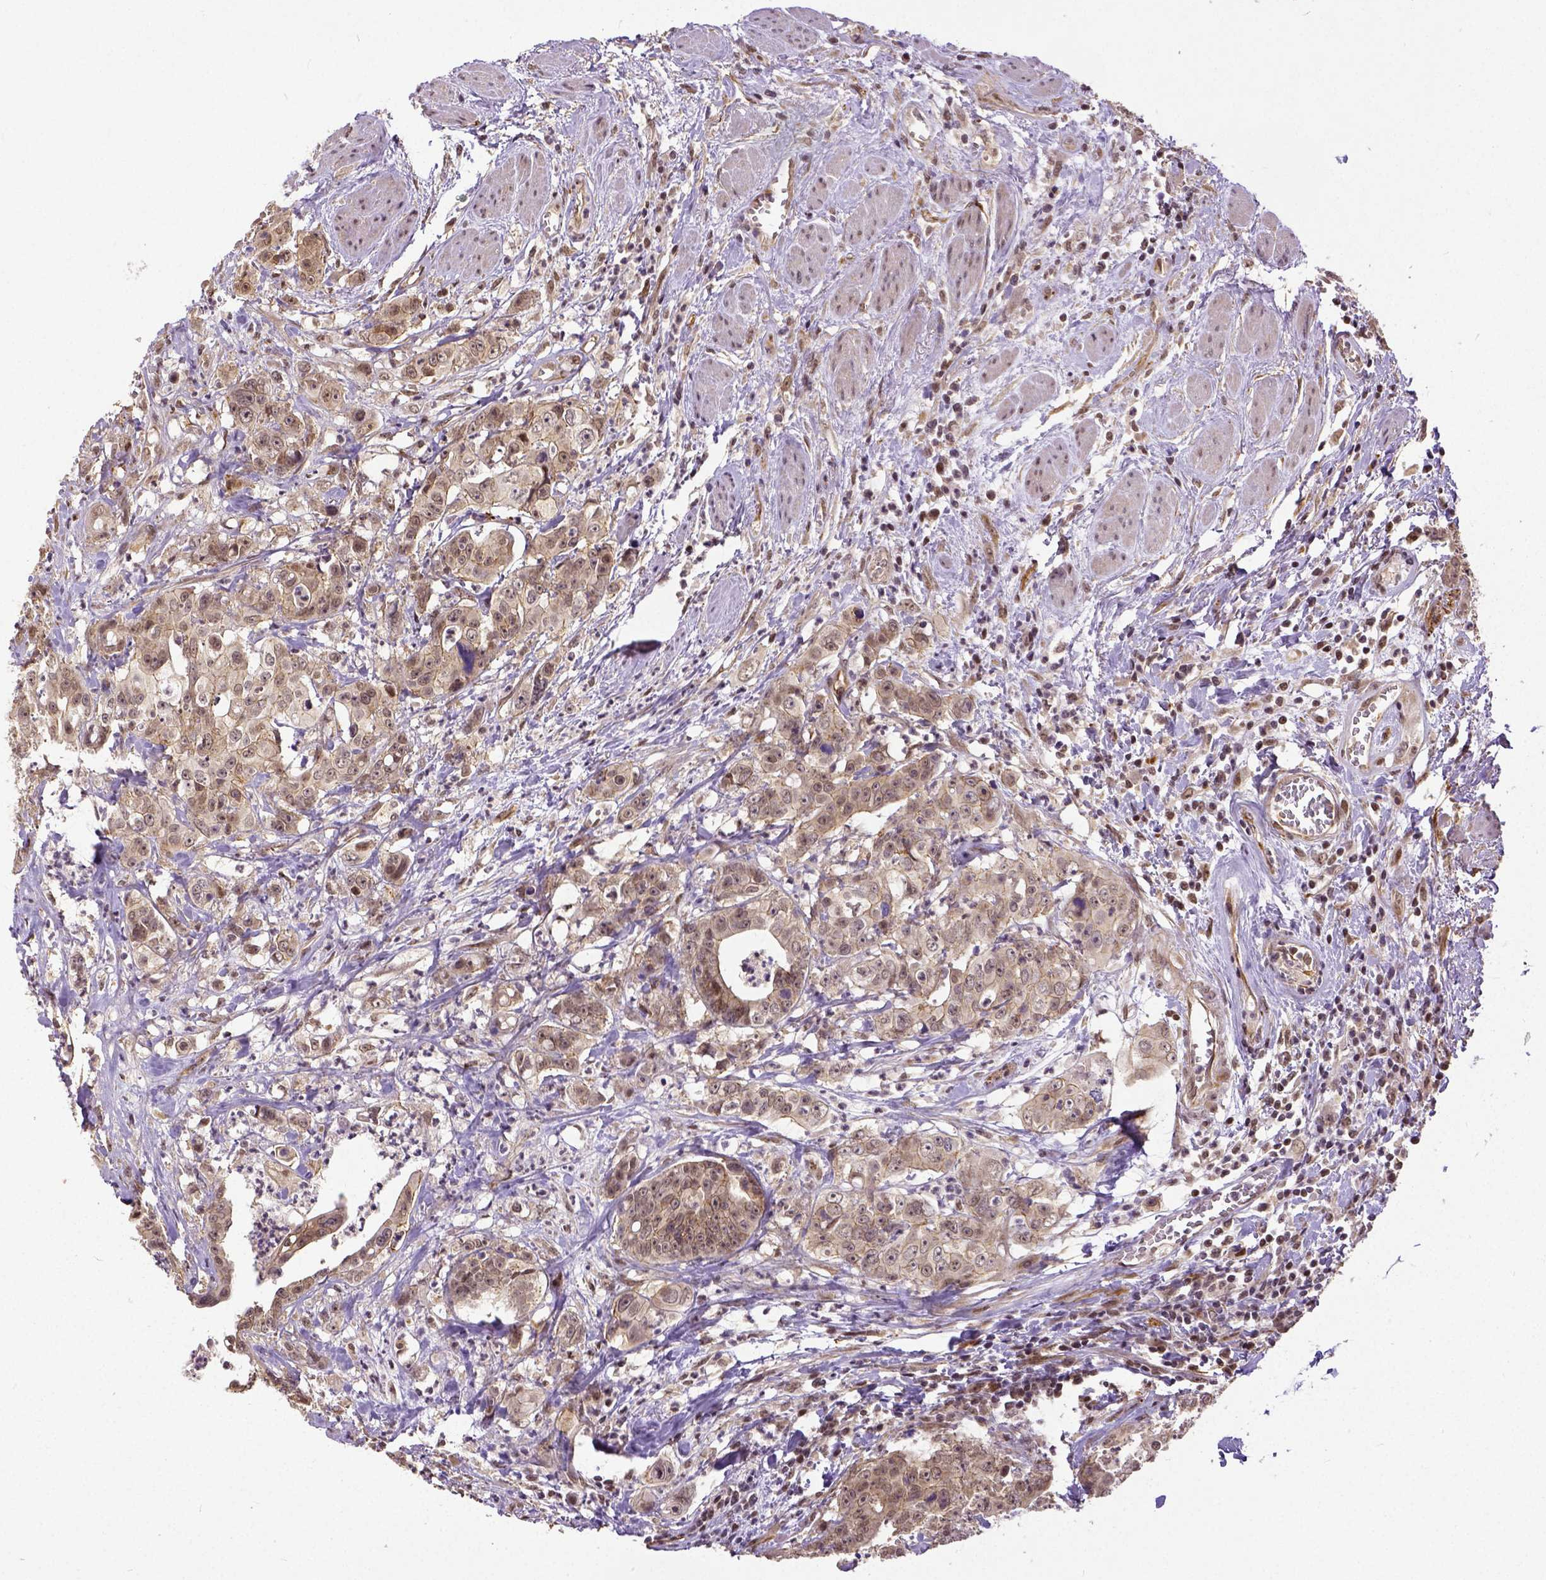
{"staining": {"intensity": "weak", "quantity": ">75%", "location": "cytoplasmic/membranous"}, "tissue": "colorectal cancer", "cell_type": "Tumor cells", "image_type": "cancer", "snomed": [{"axis": "morphology", "description": "Adenocarcinoma, NOS"}, {"axis": "topography", "description": "Rectum"}], "caption": "The immunohistochemical stain shows weak cytoplasmic/membranous staining in tumor cells of adenocarcinoma (colorectal) tissue.", "gene": "DICER1", "patient": {"sex": "female", "age": 62}}